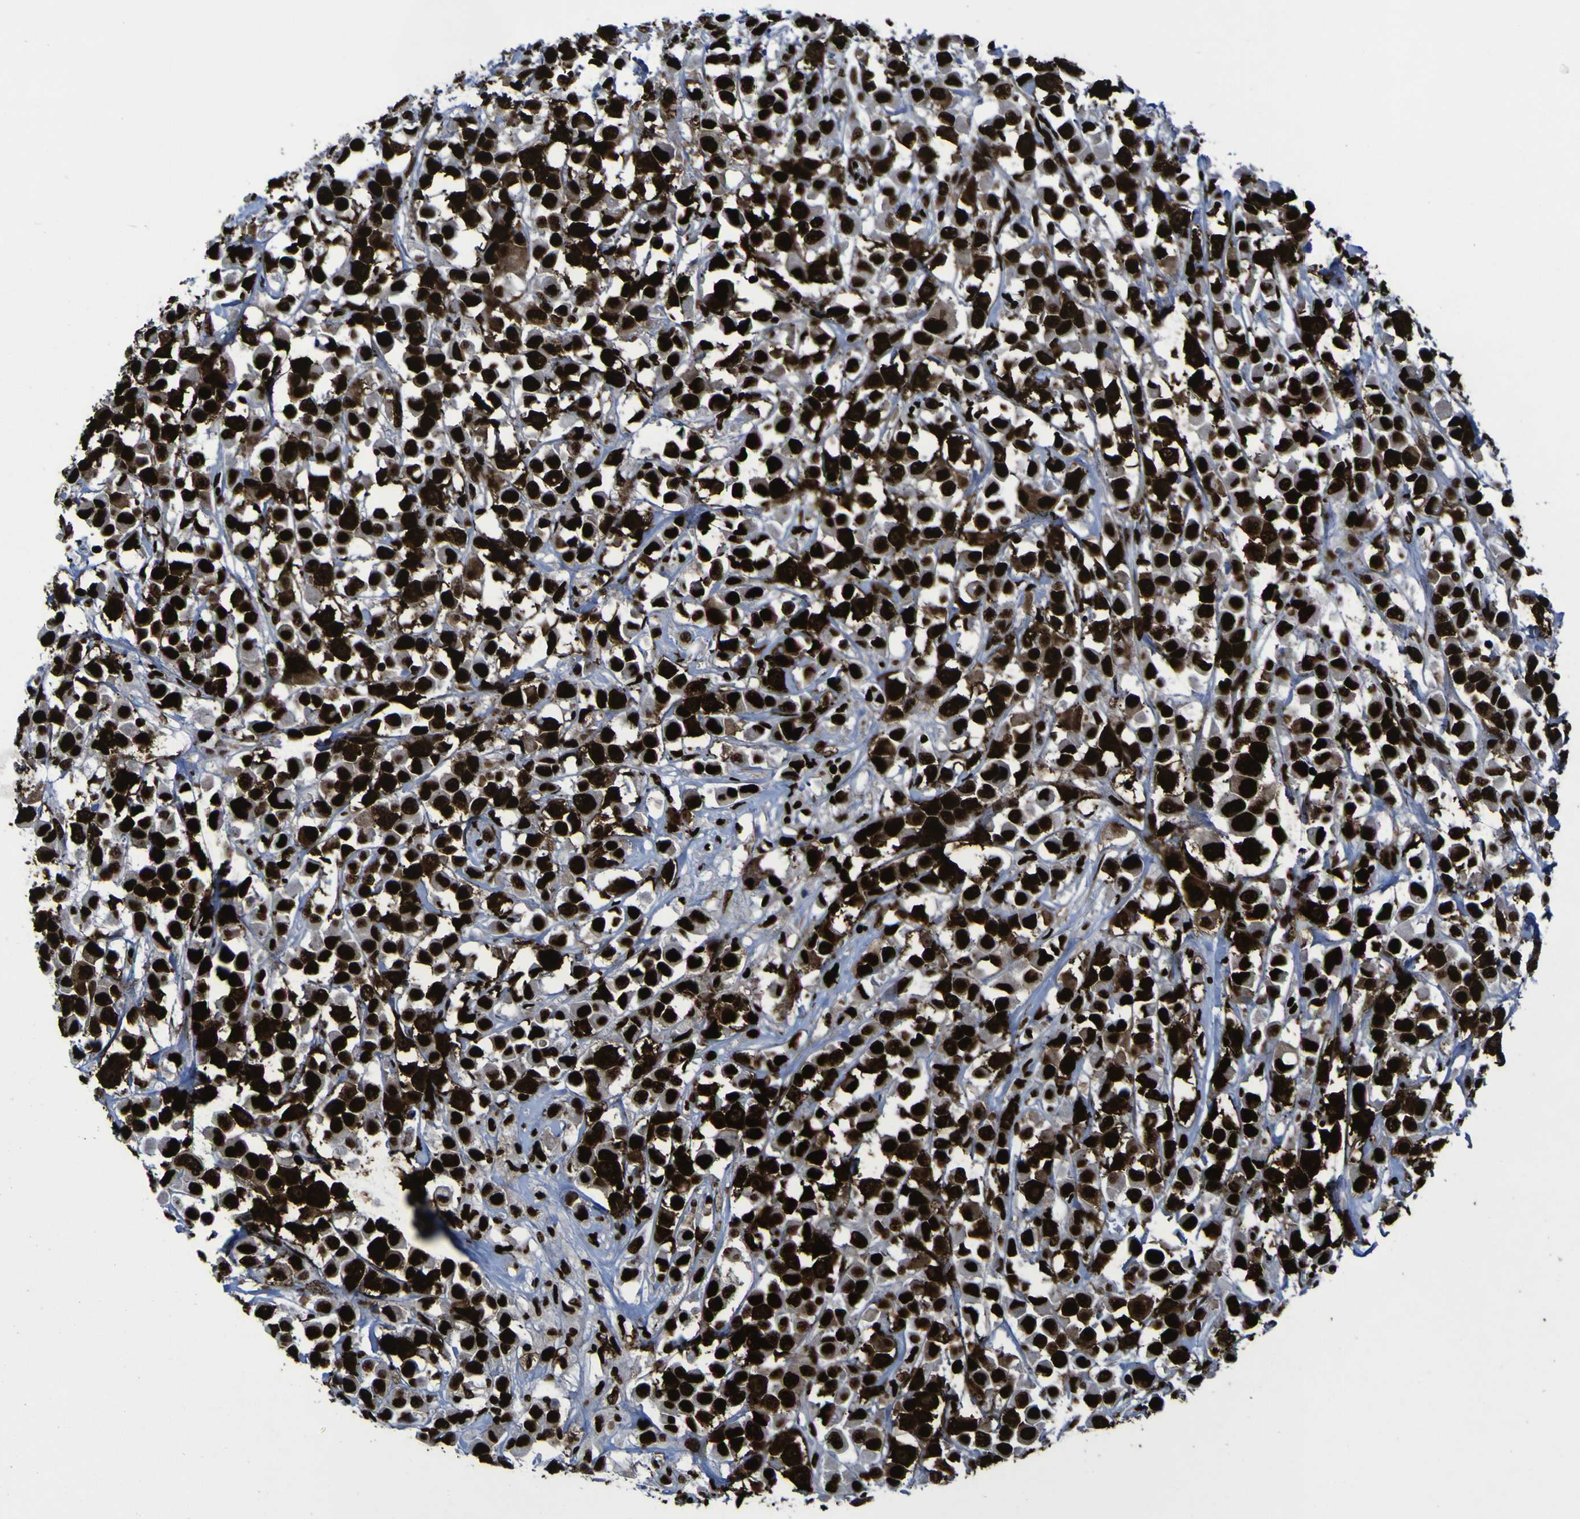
{"staining": {"intensity": "strong", "quantity": ">75%", "location": "nuclear"}, "tissue": "breast cancer", "cell_type": "Tumor cells", "image_type": "cancer", "snomed": [{"axis": "morphology", "description": "Duct carcinoma"}, {"axis": "topography", "description": "Breast"}], "caption": "Immunohistochemical staining of infiltrating ductal carcinoma (breast) displays strong nuclear protein expression in about >75% of tumor cells.", "gene": "NPM1", "patient": {"sex": "female", "age": 61}}